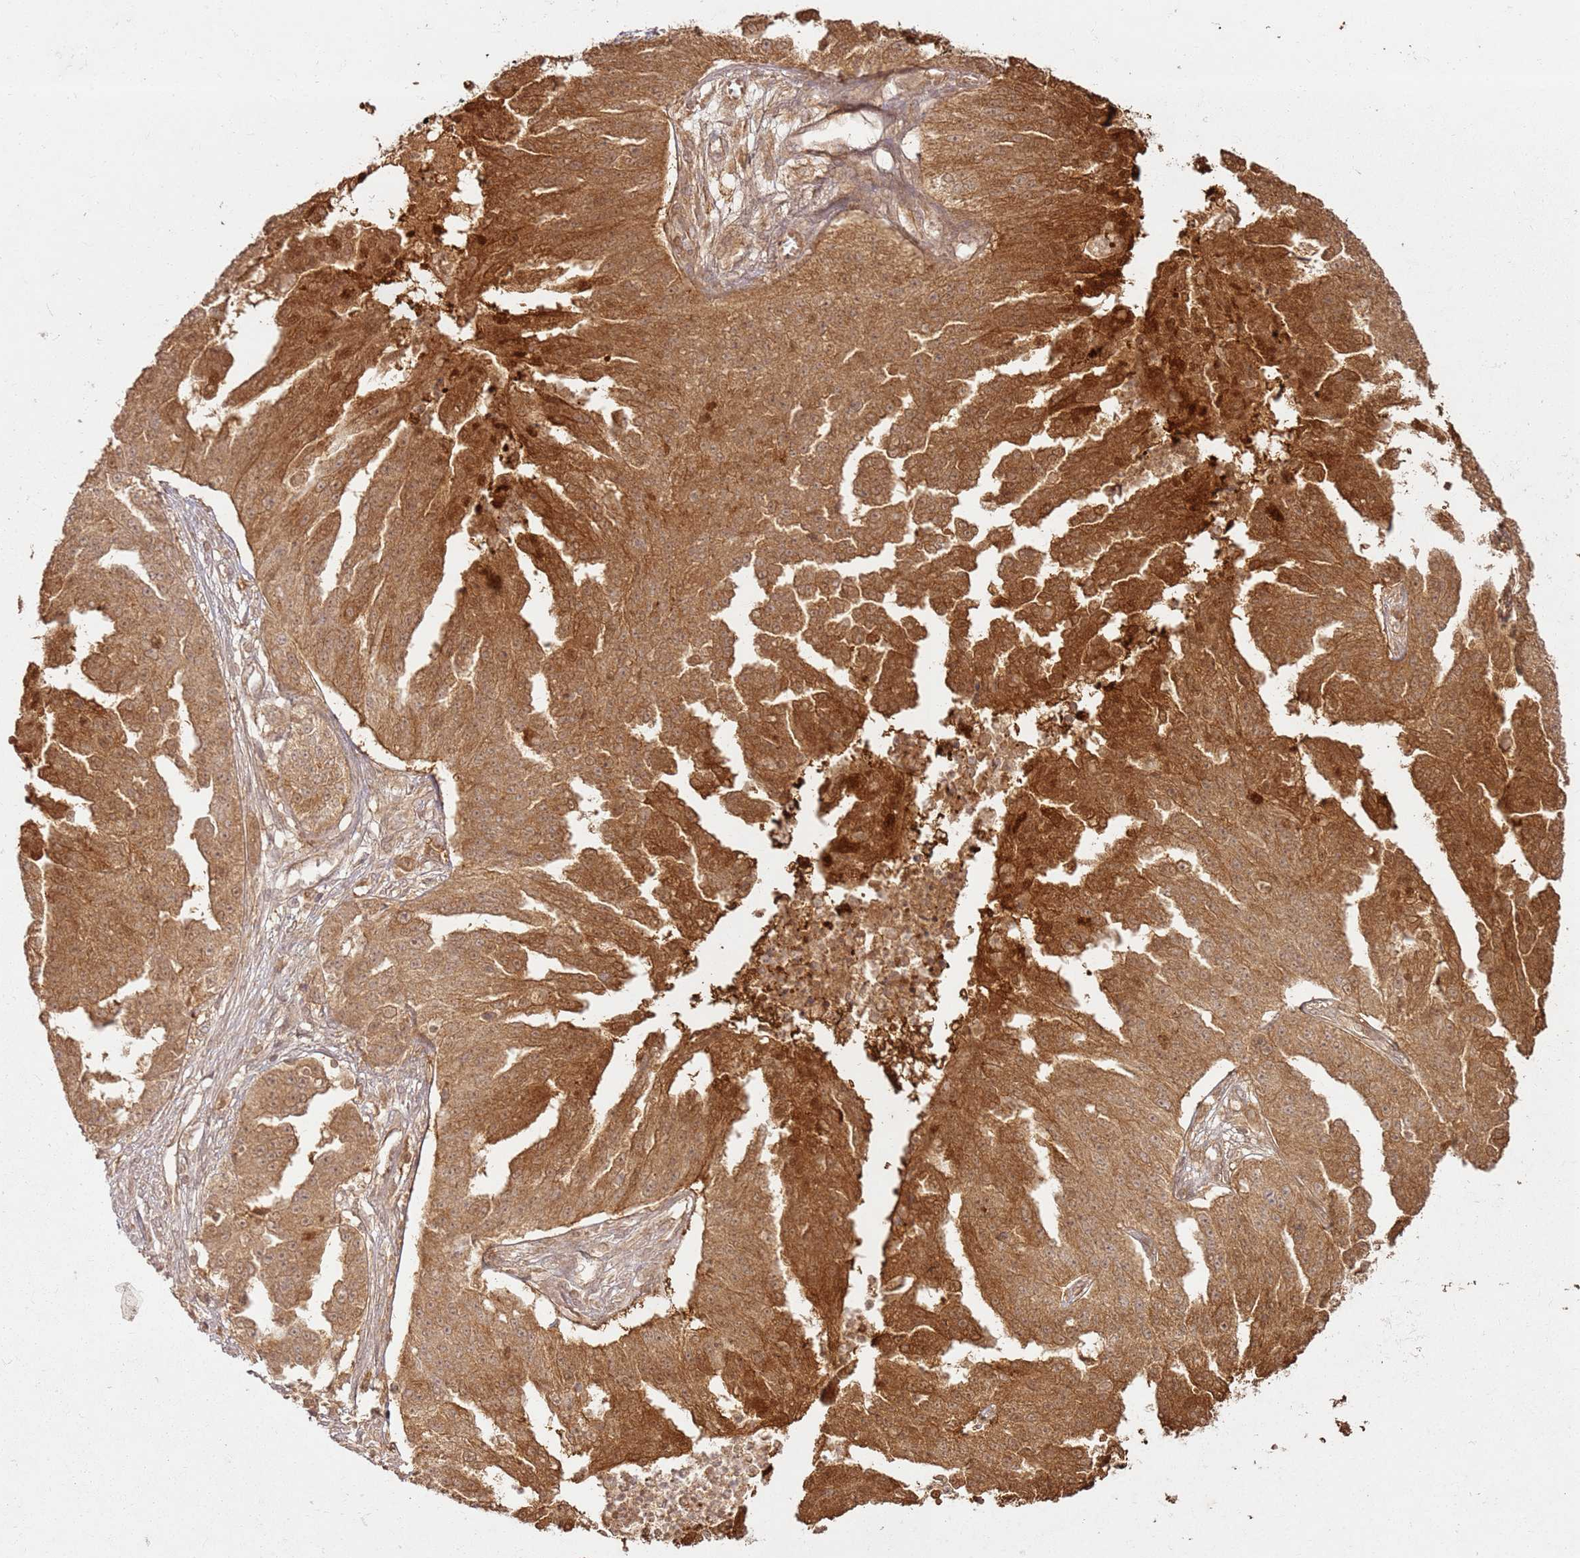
{"staining": {"intensity": "strong", "quantity": ">75%", "location": "cytoplasmic/membranous"}, "tissue": "ovarian cancer", "cell_type": "Tumor cells", "image_type": "cancer", "snomed": [{"axis": "morphology", "description": "Cystadenocarcinoma, serous, NOS"}, {"axis": "topography", "description": "Ovary"}], "caption": "Serous cystadenocarcinoma (ovarian) stained for a protein (brown) demonstrates strong cytoplasmic/membranous positive positivity in about >75% of tumor cells.", "gene": "ZNF776", "patient": {"sex": "female", "age": 58}}